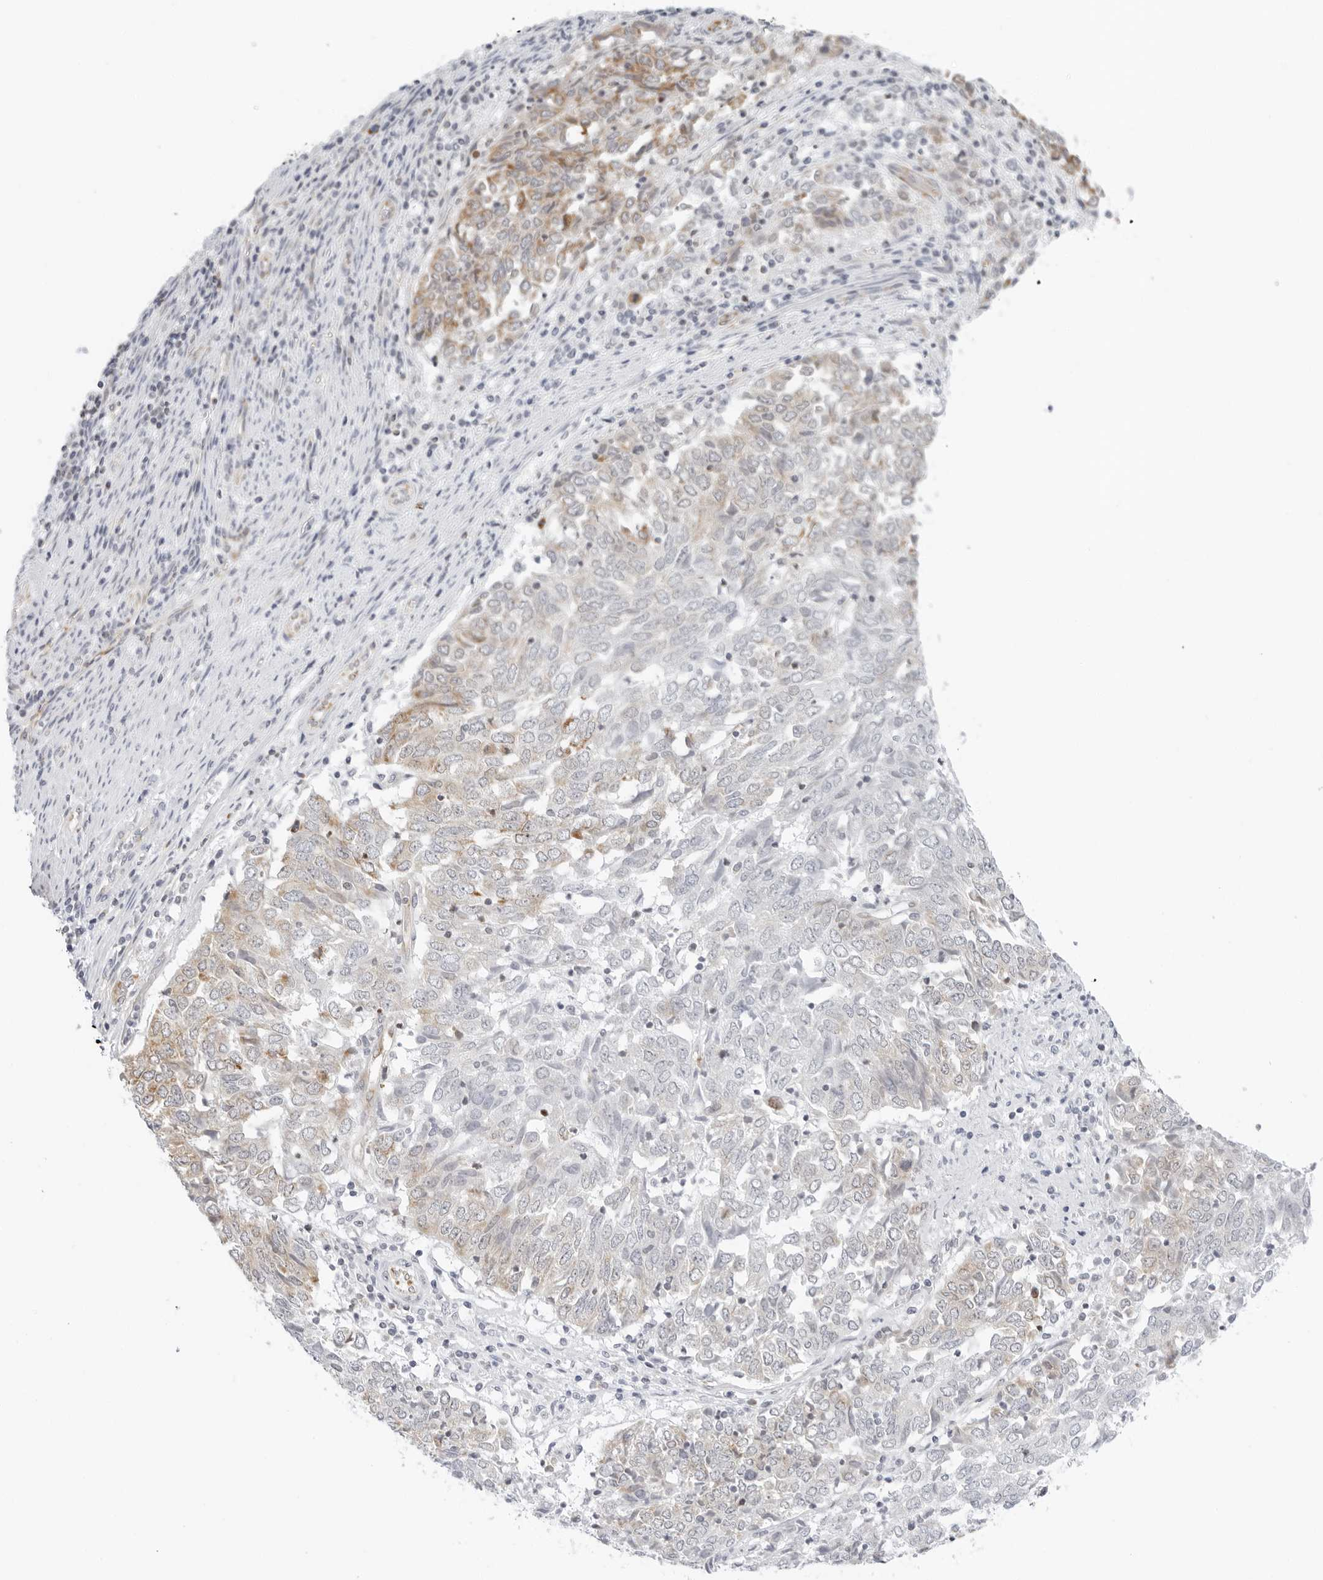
{"staining": {"intensity": "weak", "quantity": "<25%", "location": "cytoplasmic/membranous"}, "tissue": "endometrial cancer", "cell_type": "Tumor cells", "image_type": "cancer", "snomed": [{"axis": "morphology", "description": "Adenocarcinoma, NOS"}, {"axis": "topography", "description": "Endometrium"}], "caption": "Adenocarcinoma (endometrial) was stained to show a protein in brown. There is no significant positivity in tumor cells. (DAB (3,3'-diaminobenzidine) immunohistochemistry (IHC) with hematoxylin counter stain).", "gene": "RC3H1", "patient": {"sex": "female", "age": 80}}